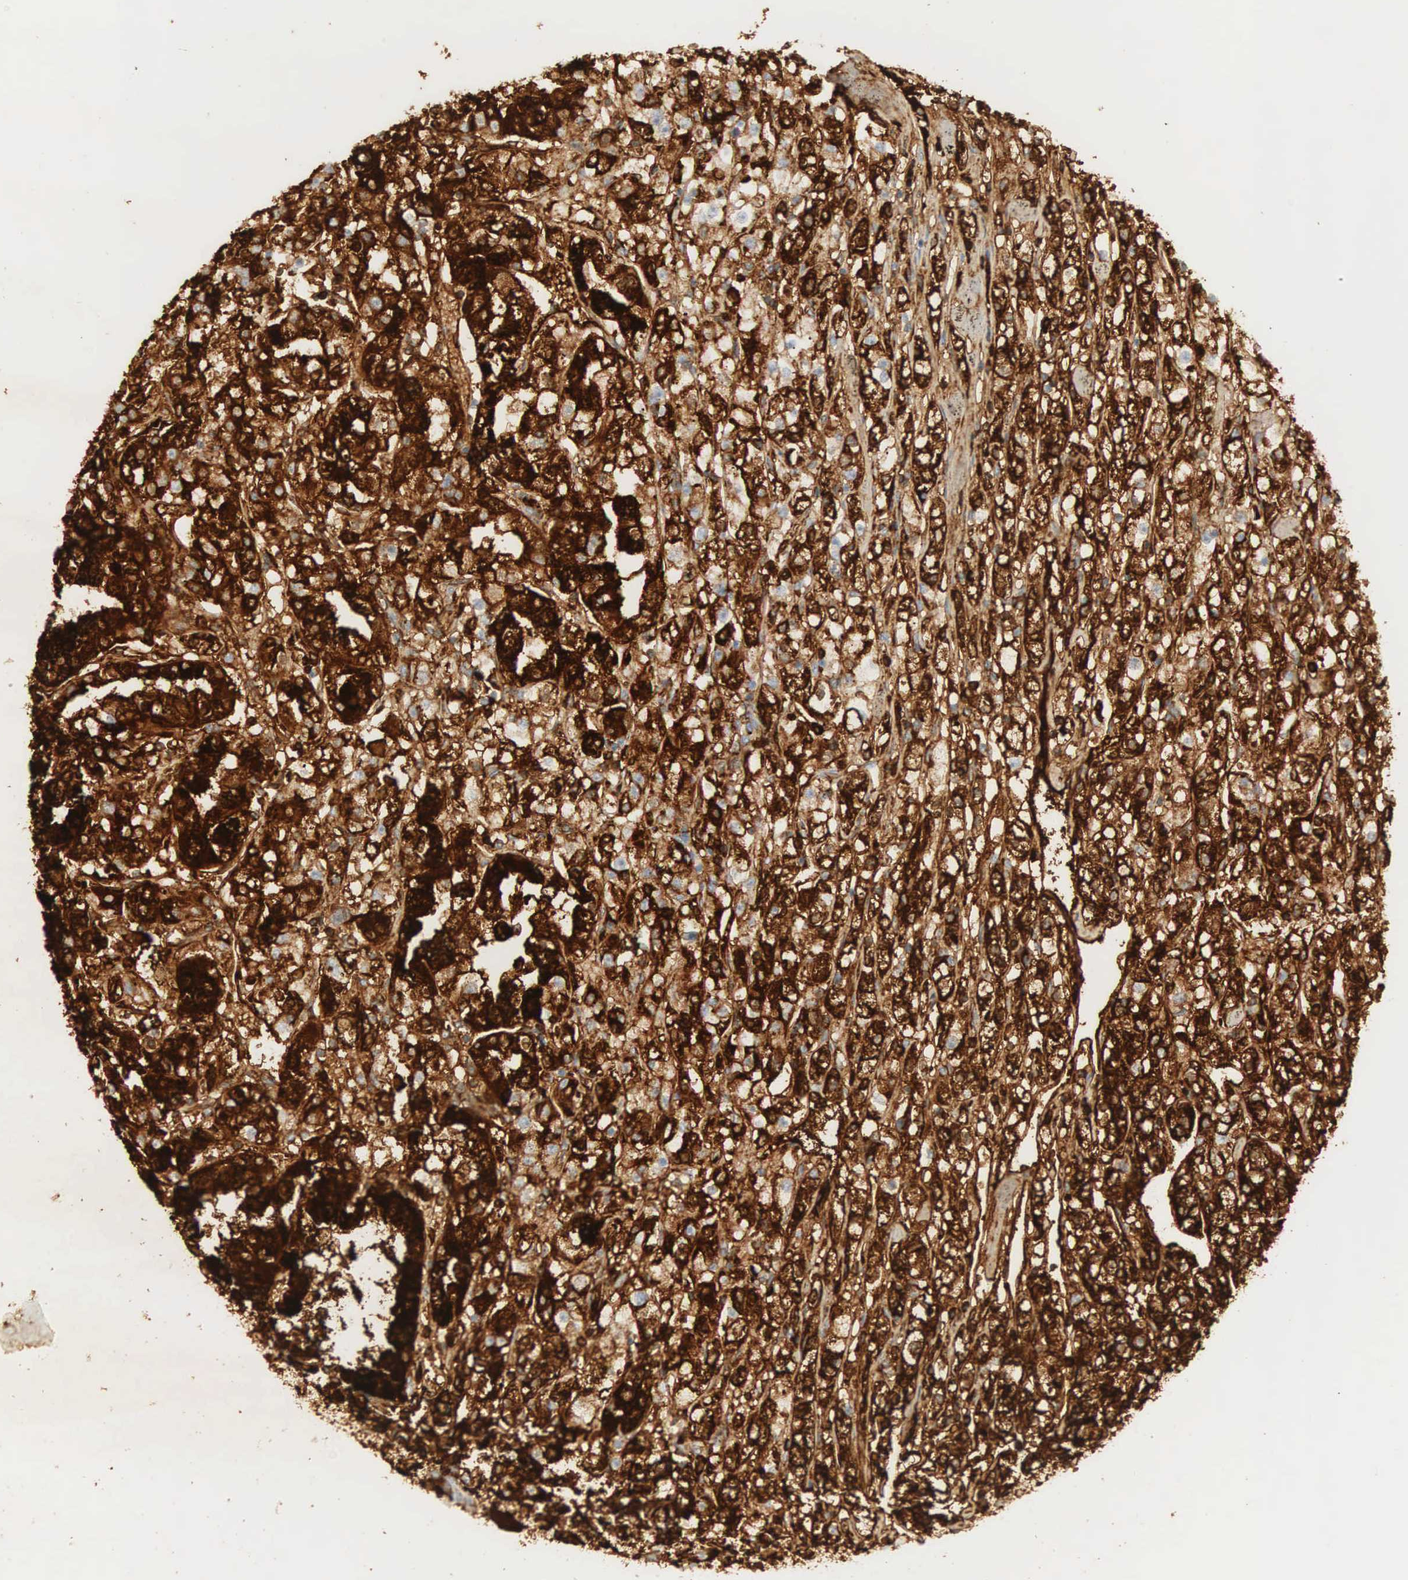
{"staining": {"intensity": "strong", "quantity": ">75%", "location": "cytoplasmic/membranous"}, "tissue": "renal cancer", "cell_type": "Tumor cells", "image_type": "cancer", "snomed": [{"axis": "morphology", "description": "Adenocarcinoma, NOS"}, {"axis": "topography", "description": "Kidney"}], "caption": "The micrograph exhibits immunohistochemical staining of renal adenocarcinoma. There is strong cytoplasmic/membranous positivity is identified in approximately >75% of tumor cells. (DAB IHC, brown staining for protein, blue staining for nuclei).", "gene": "IGLC3", "patient": {"sex": "male", "age": 56}}